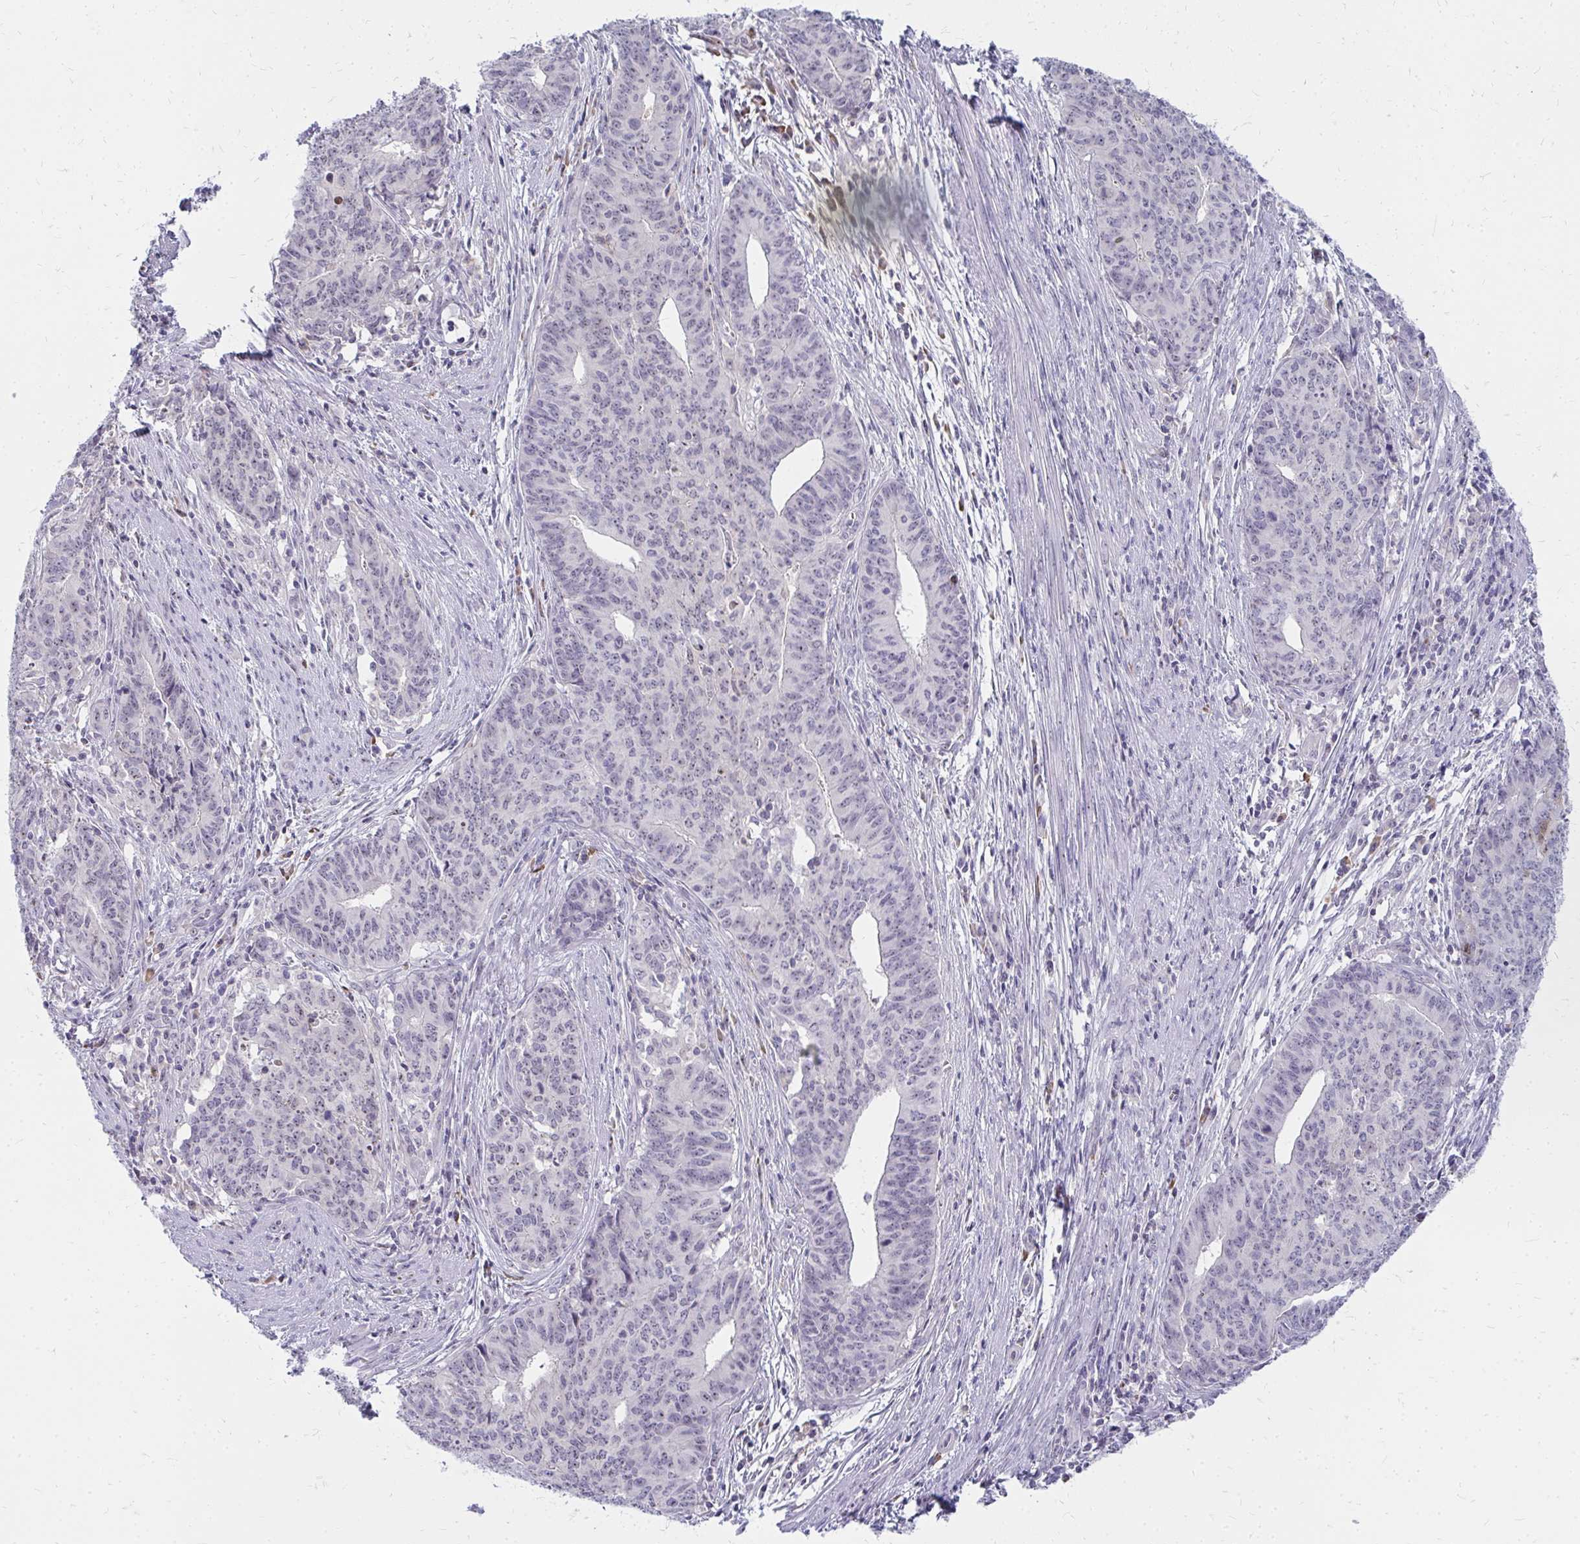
{"staining": {"intensity": "negative", "quantity": "none", "location": "none"}, "tissue": "endometrial cancer", "cell_type": "Tumor cells", "image_type": "cancer", "snomed": [{"axis": "morphology", "description": "Adenocarcinoma, NOS"}, {"axis": "topography", "description": "Endometrium"}], "caption": "High power microscopy histopathology image of an immunohistochemistry photomicrograph of adenocarcinoma (endometrial), revealing no significant staining in tumor cells.", "gene": "FAM9A", "patient": {"sex": "female", "age": 59}}